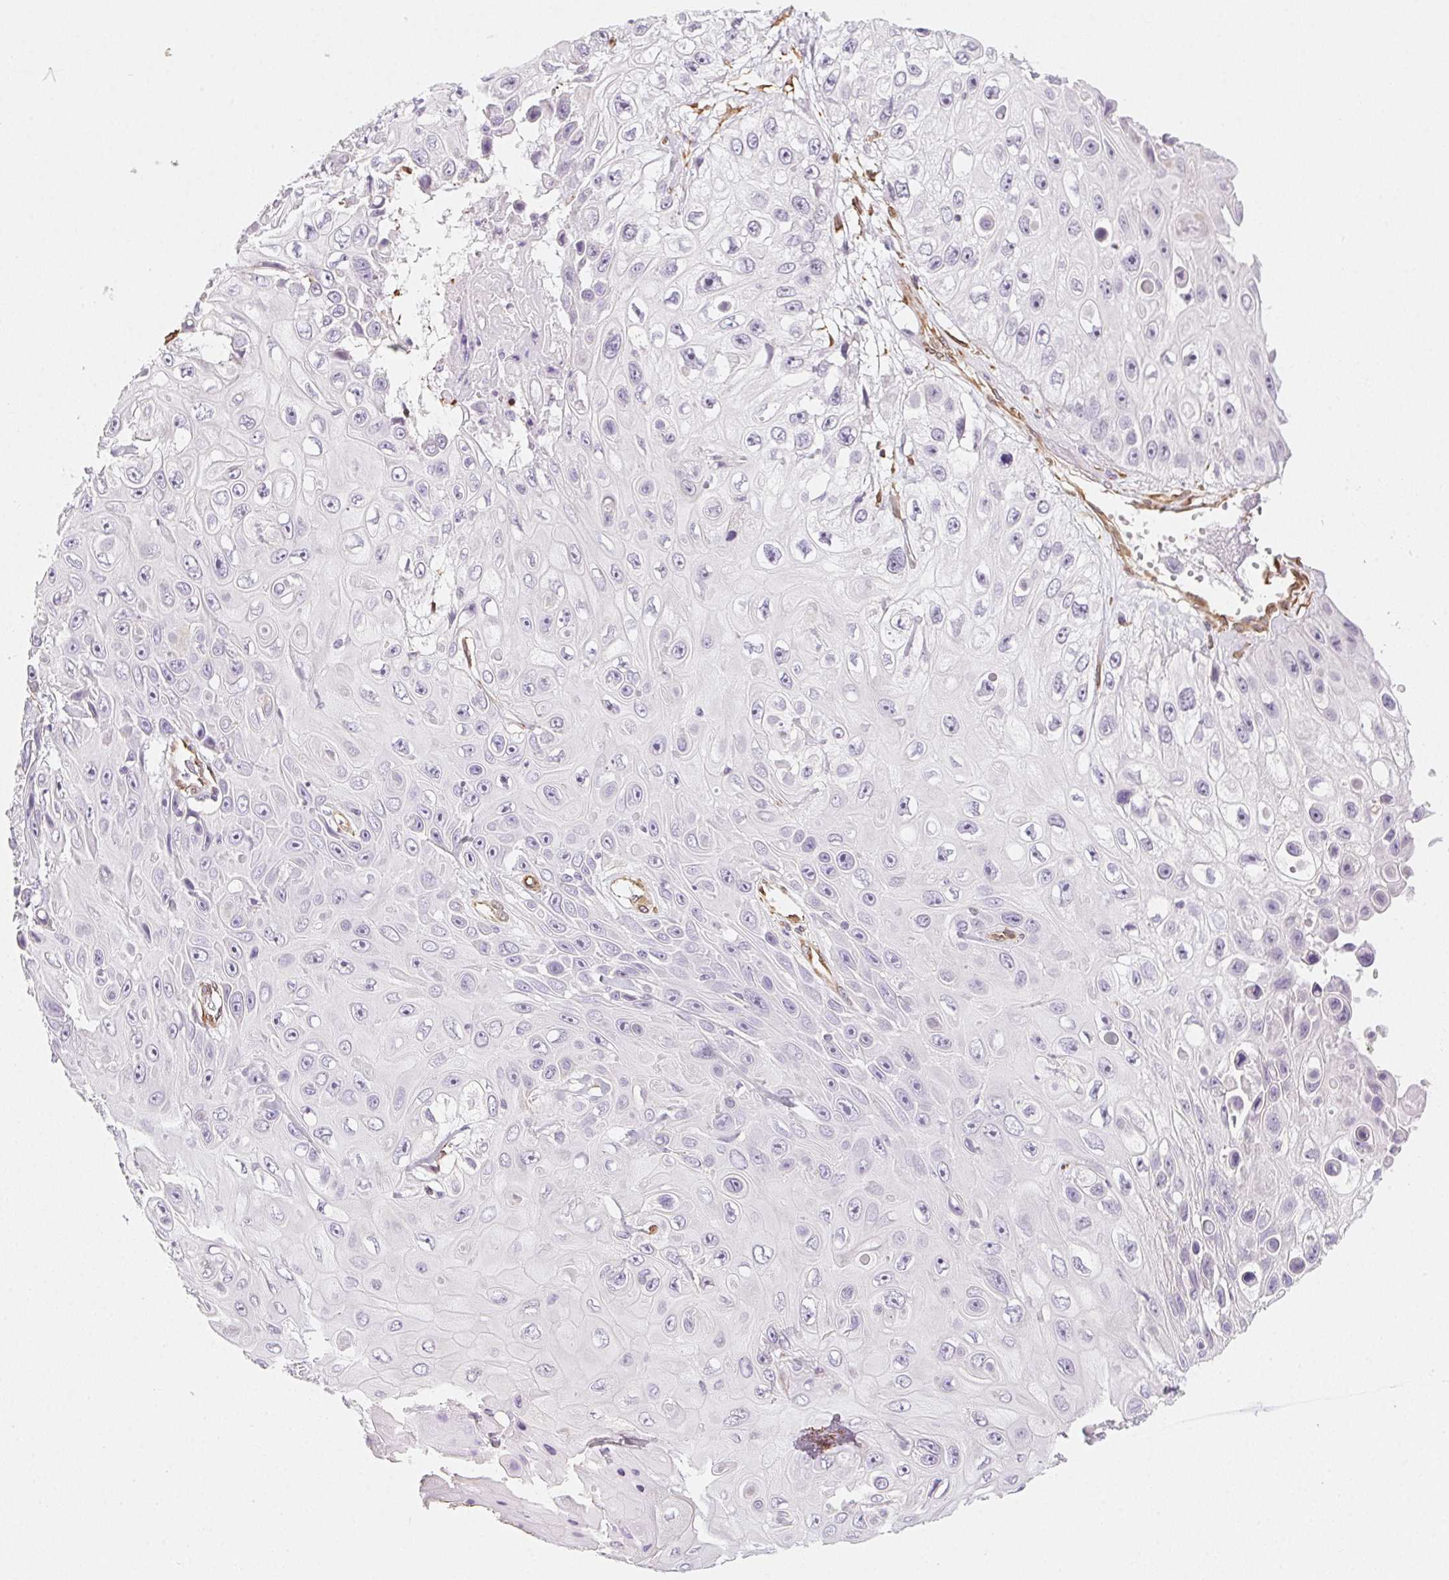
{"staining": {"intensity": "negative", "quantity": "none", "location": "none"}, "tissue": "skin cancer", "cell_type": "Tumor cells", "image_type": "cancer", "snomed": [{"axis": "morphology", "description": "Squamous cell carcinoma, NOS"}, {"axis": "topography", "description": "Skin"}], "caption": "High power microscopy image of an immunohistochemistry (IHC) histopathology image of skin squamous cell carcinoma, revealing no significant positivity in tumor cells. (Immunohistochemistry, brightfield microscopy, high magnification).", "gene": "RSBN1", "patient": {"sex": "male", "age": 82}}